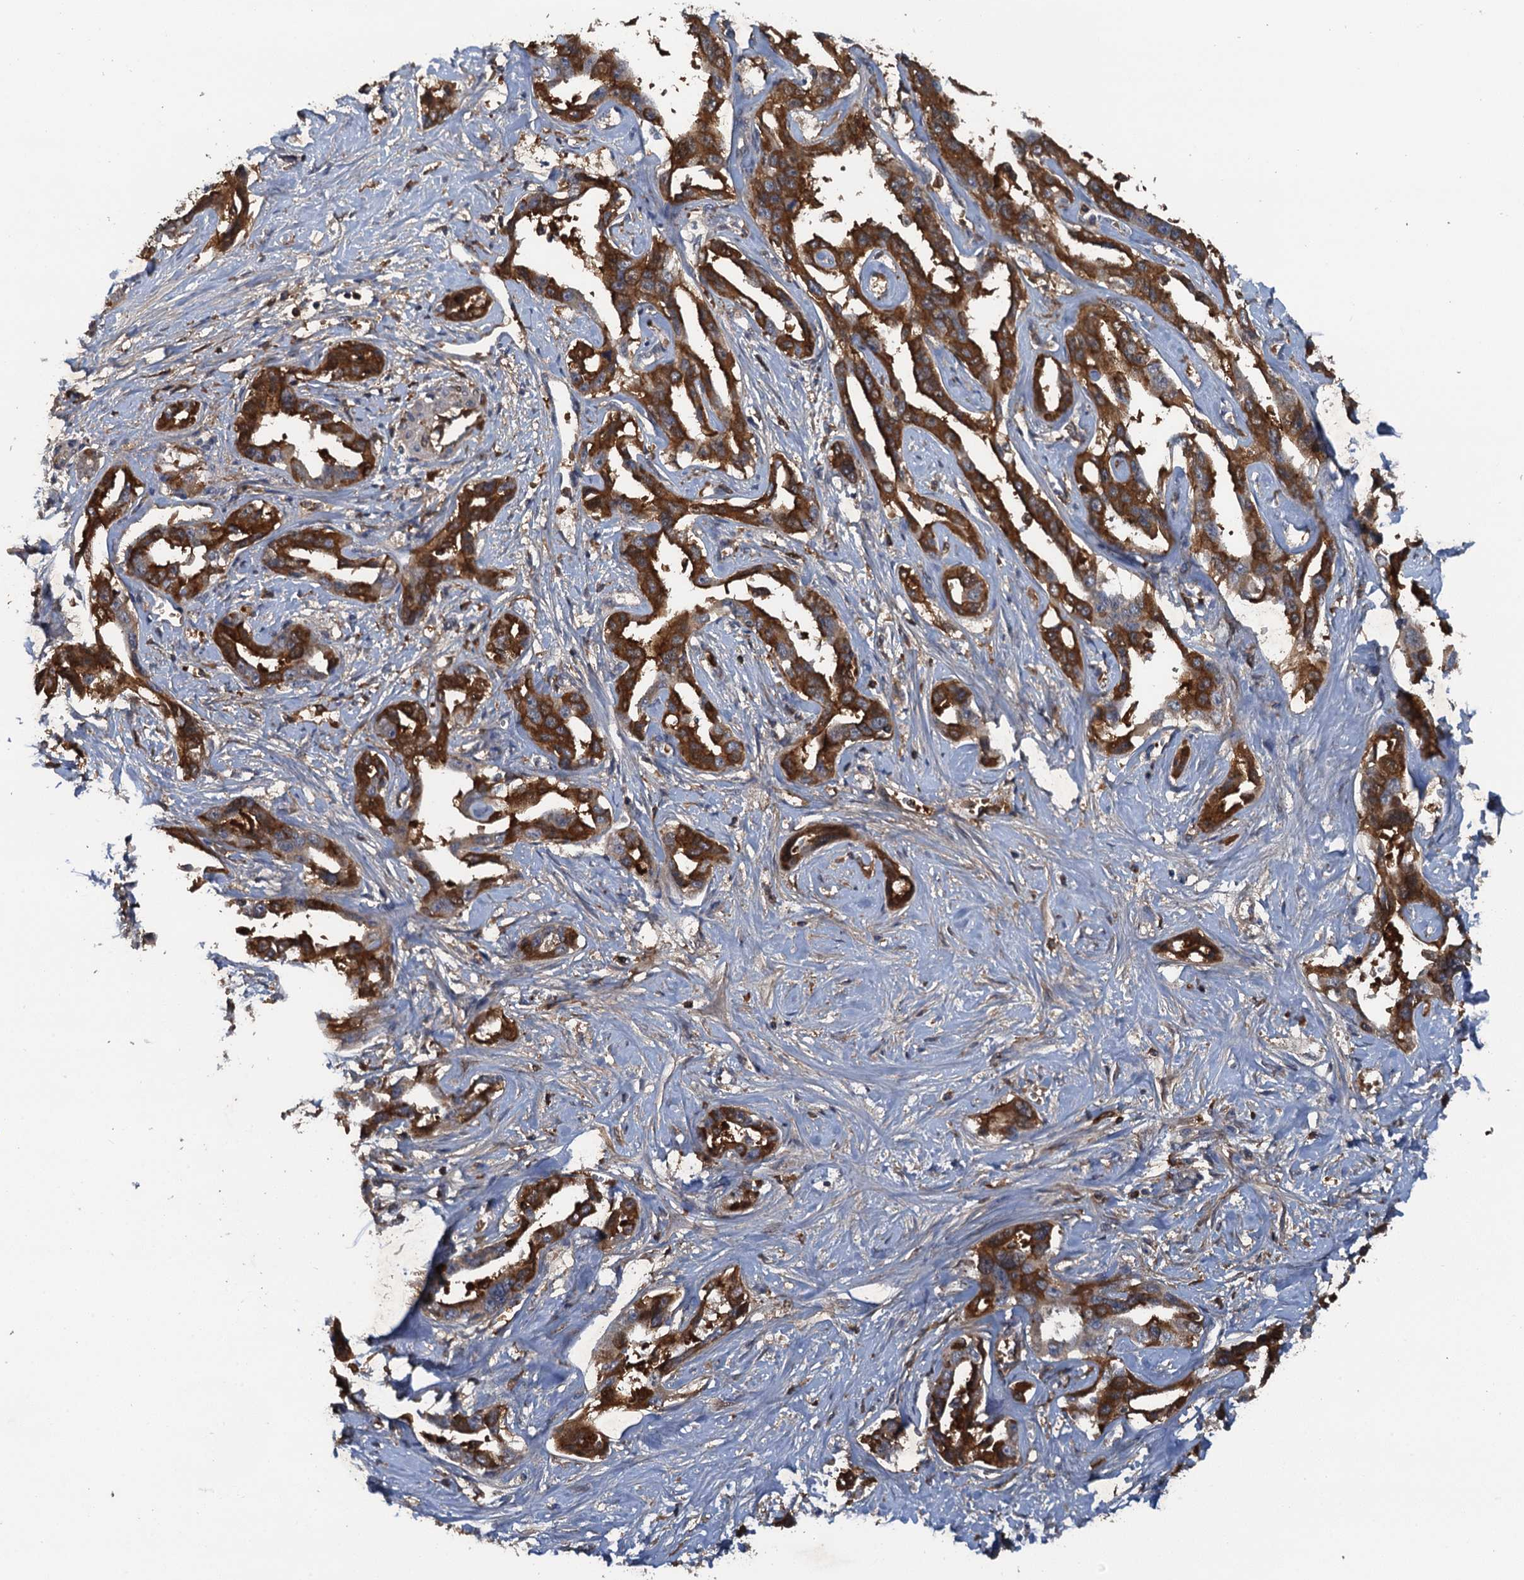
{"staining": {"intensity": "strong", "quantity": ">75%", "location": "cytoplasmic/membranous"}, "tissue": "liver cancer", "cell_type": "Tumor cells", "image_type": "cancer", "snomed": [{"axis": "morphology", "description": "Cholangiocarcinoma"}, {"axis": "topography", "description": "Liver"}], "caption": "Liver cholangiocarcinoma stained with IHC reveals strong cytoplasmic/membranous staining in about >75% of tumor cells.", "gene": "HAPLN3", "patient": {"sex": "male", "age": 59}}